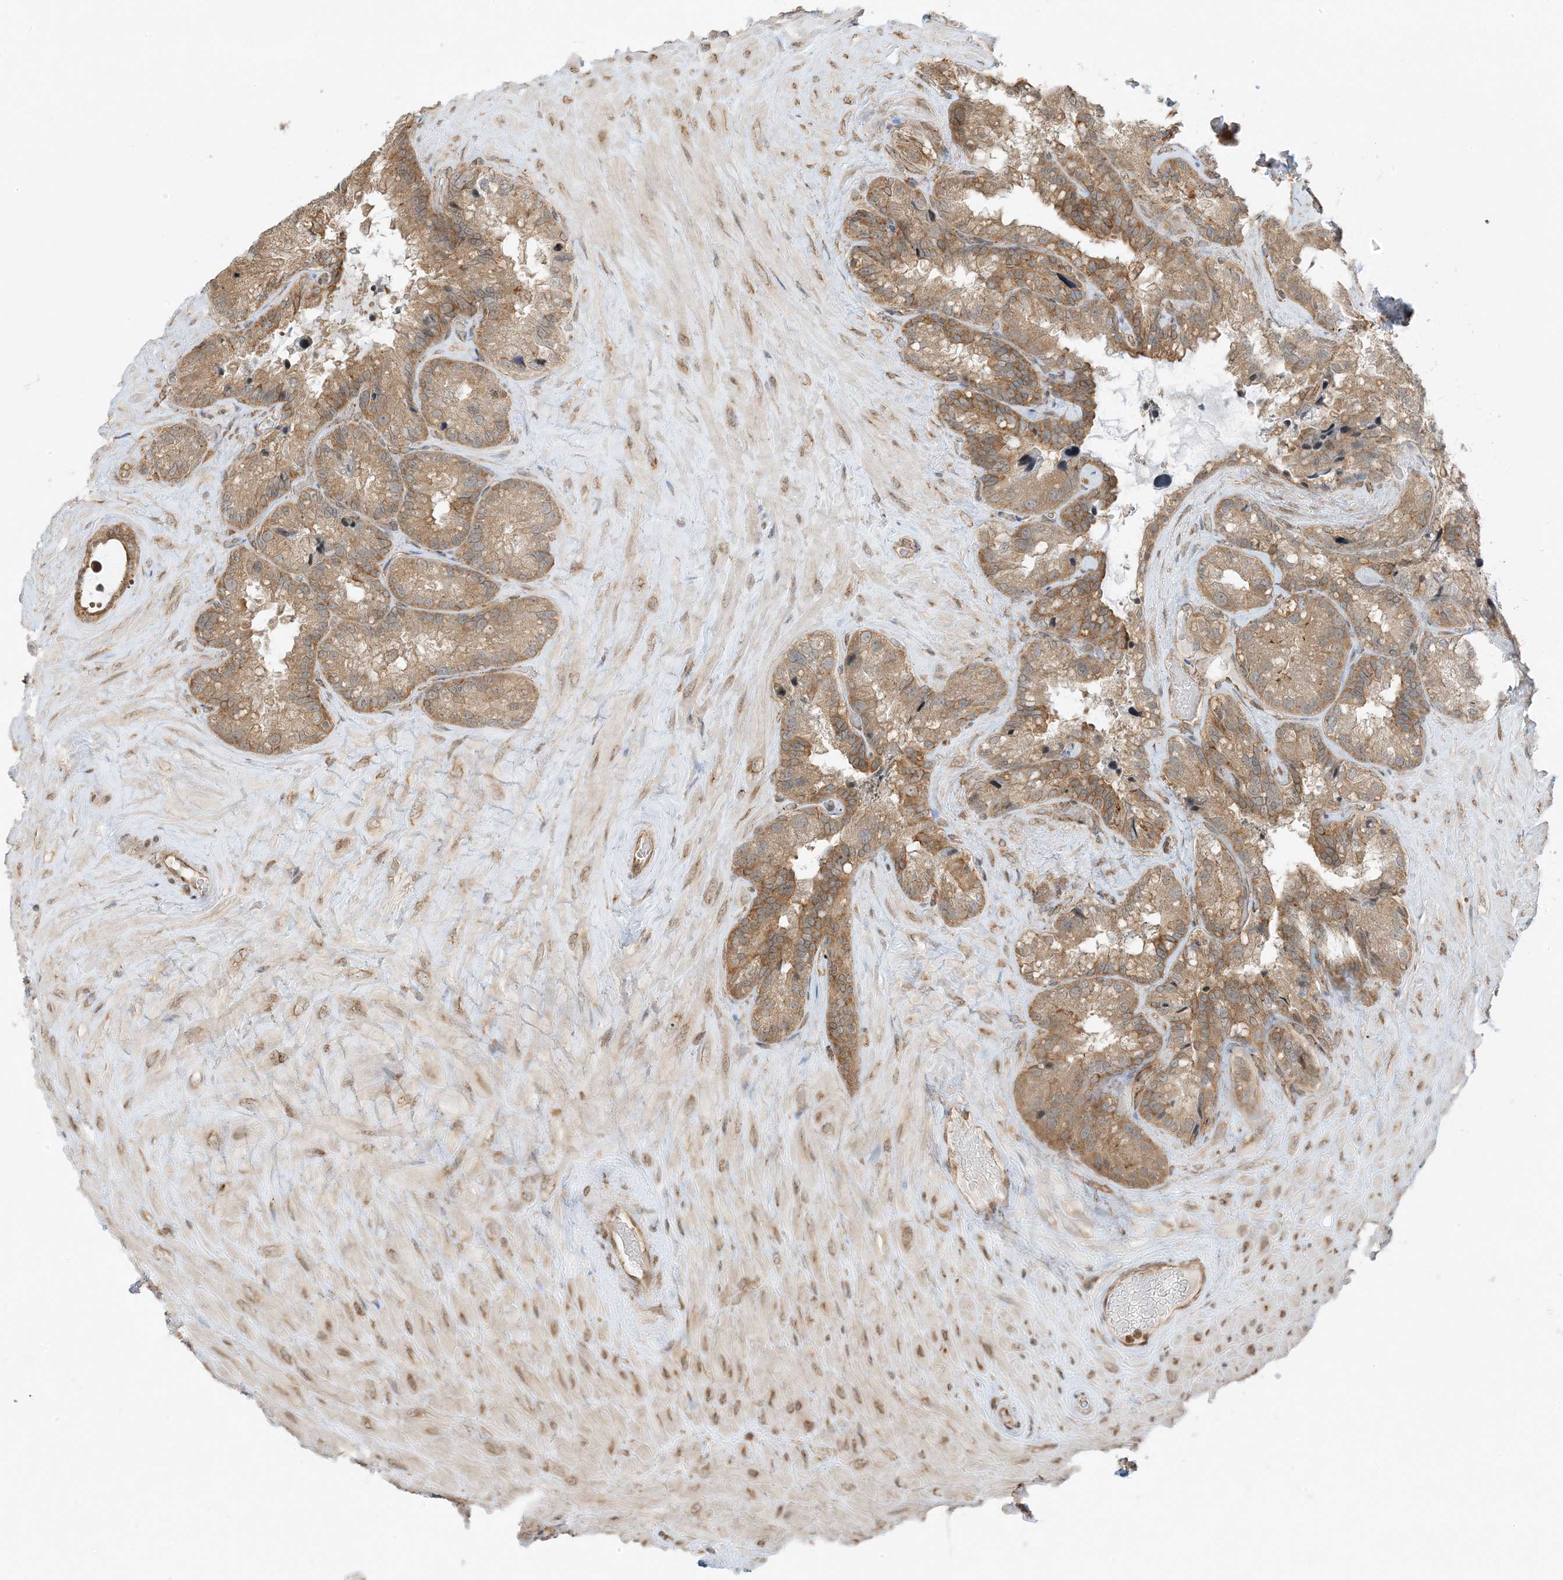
{"staining": {"intensity": "moderate", "quantity": ">75%", "location": "cytoplasmic/membranous"}, "tissue": "seminal vesicle", "cell_type": "Glandular cells", "image_type": "normal", "snomed": [{"axis": "morphology", "description": "Normal tissue, NOS"}, {"axis": "topography", "description": "Prostate"}, {"axis": "topography", "description": "Seminal veicle"}], "caption": "This is a histology image of IHC staining of benign seminal vesicle, which shows moderate expression in the cytoplasmic/membranous of glandular cells.", "gene": "UBAP2L", "patient": {"sex": "male", "age": 68}}